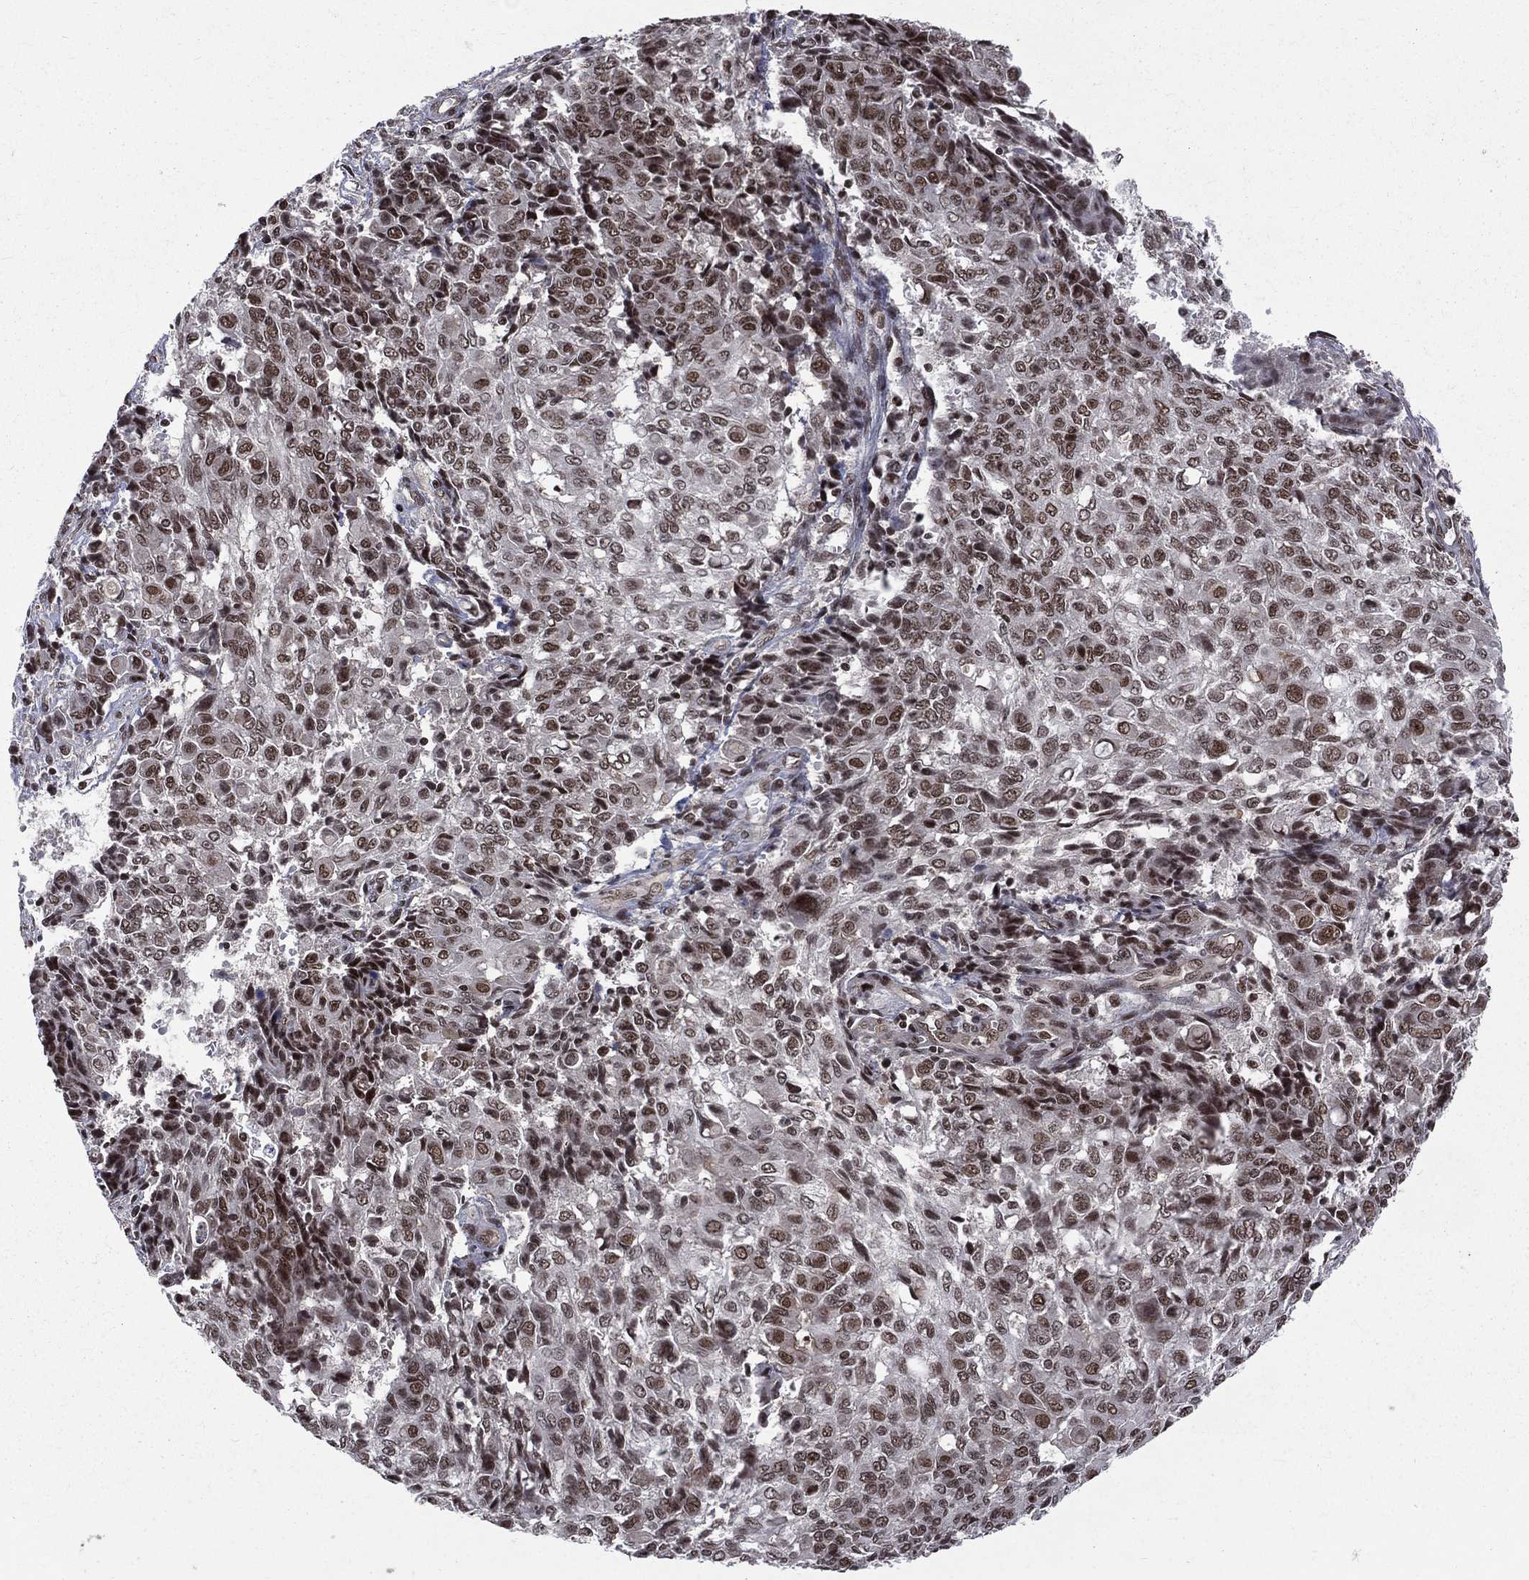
{"staining": {"intensity": "strong", "quantity": "25%-75%", "location": "nuclear"}, "tissue": "ovarian cancer", "cell_type": "Tumor cells", "image_type": "cancer", "snomed": [{"axis": "morphology", "description": "Carcinoma, endometroid"}, {"axis": "topography", "description": "Ovary"}], "caption": "A brown stain highlights strong nuclear positivity of a protein in ovarian cancer tumor cells.", "gene": "SMC3", "patient": {"sex": "female", "age": 42}}